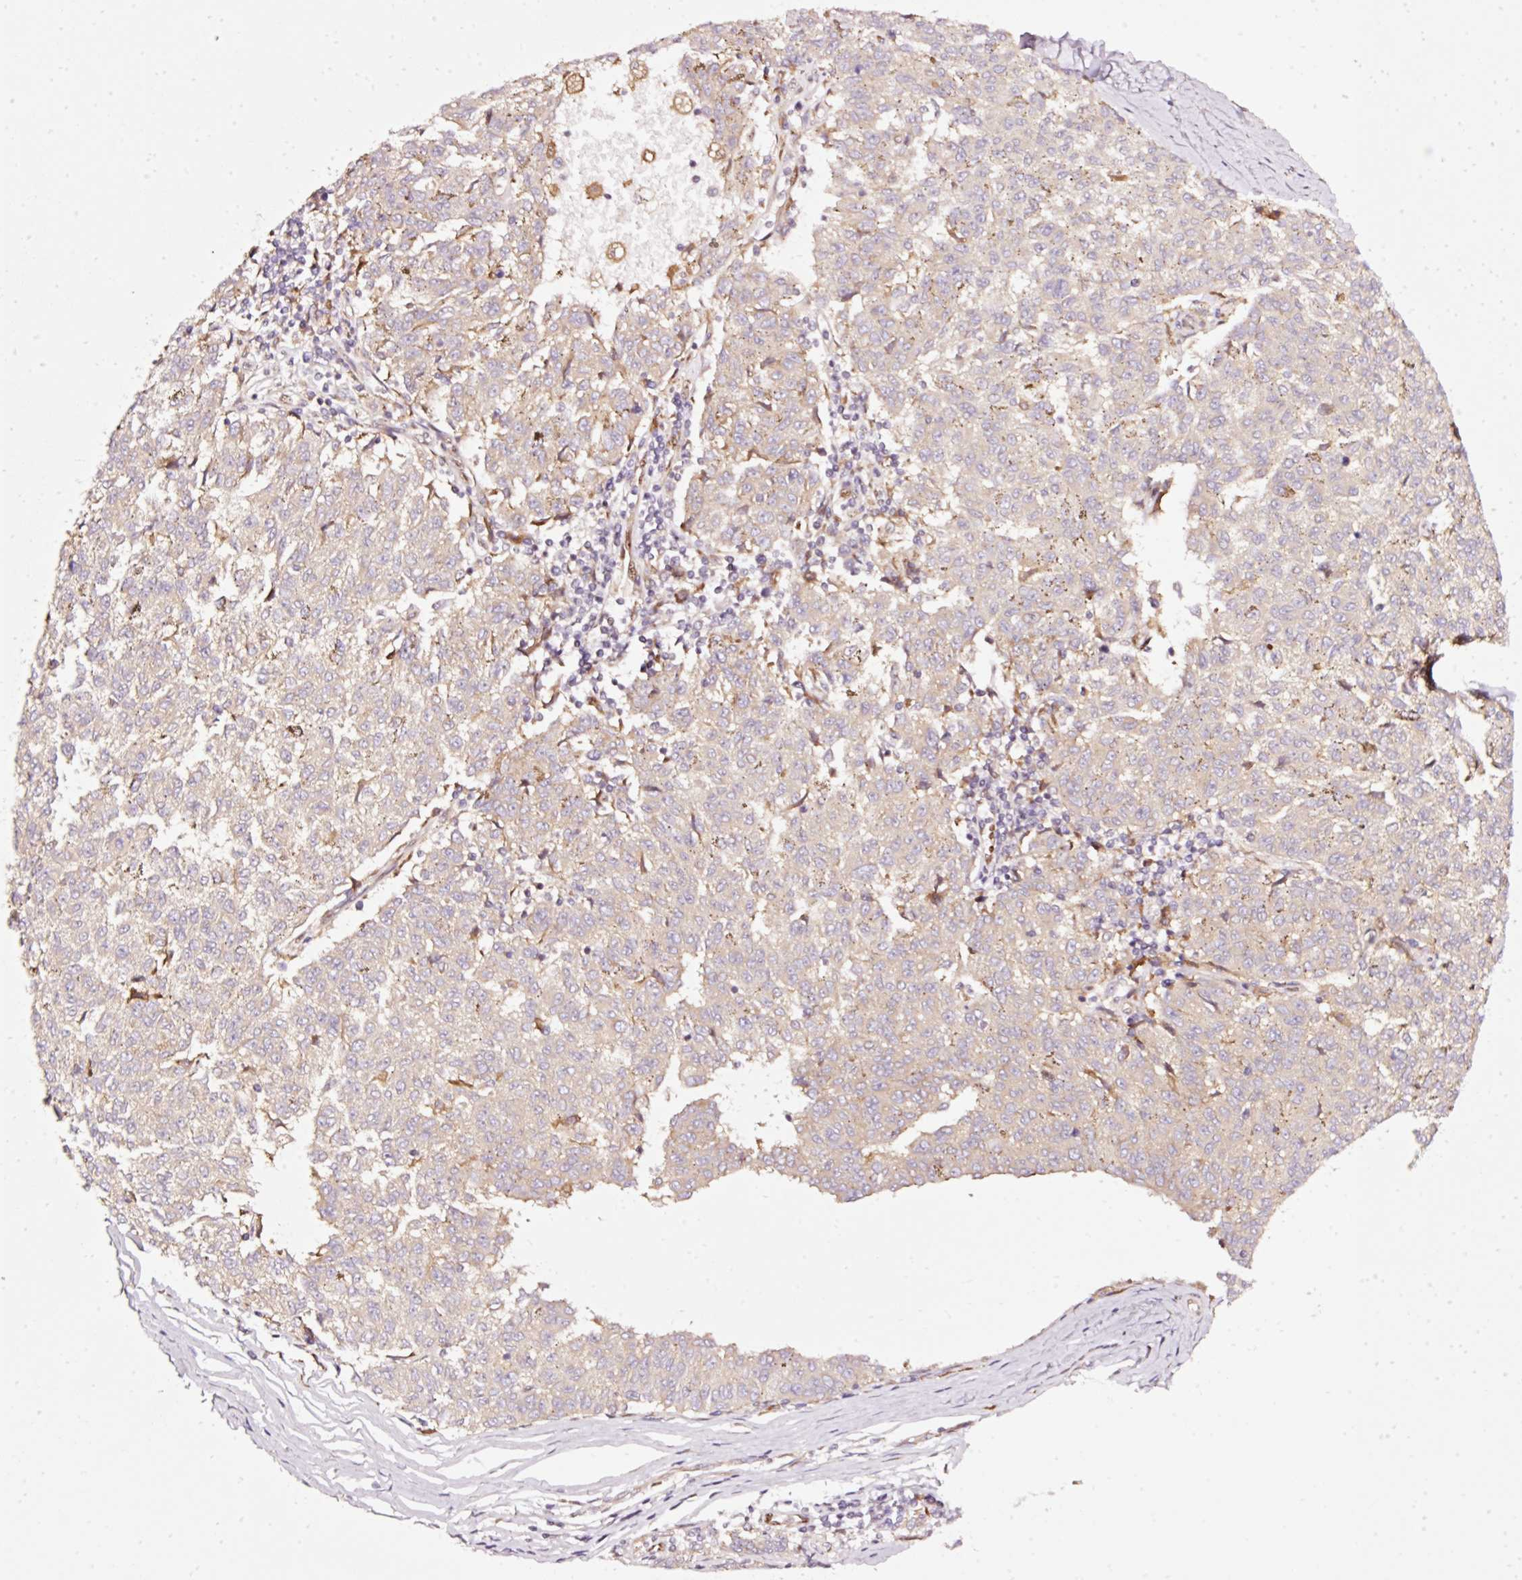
{"staining": {"intensity": "weak", "quantity": "<25%", "location": "cytoplasmic/membranous"}, "tissue": "melanoma", "cell_type": "Tumor cells", "image_type": "cancer", "snomed": [{"axis": "morphology", "description": "Malignant melanoma, NOS"}, {"axis": "topography", "description": "Skin"}], "caption": "Immunohistochemical staining of malignant melanoma reveals no significant staining in tumor cells. Brightfield microscopy of immunohistochemistry (IHC) stained with DAB (3,3'-diaminobenzidine) (brown) and hematoxylin (blue), captured at high magnification.", "gene": "NAPA", "patient": {"sex": "female", "age": 72}}